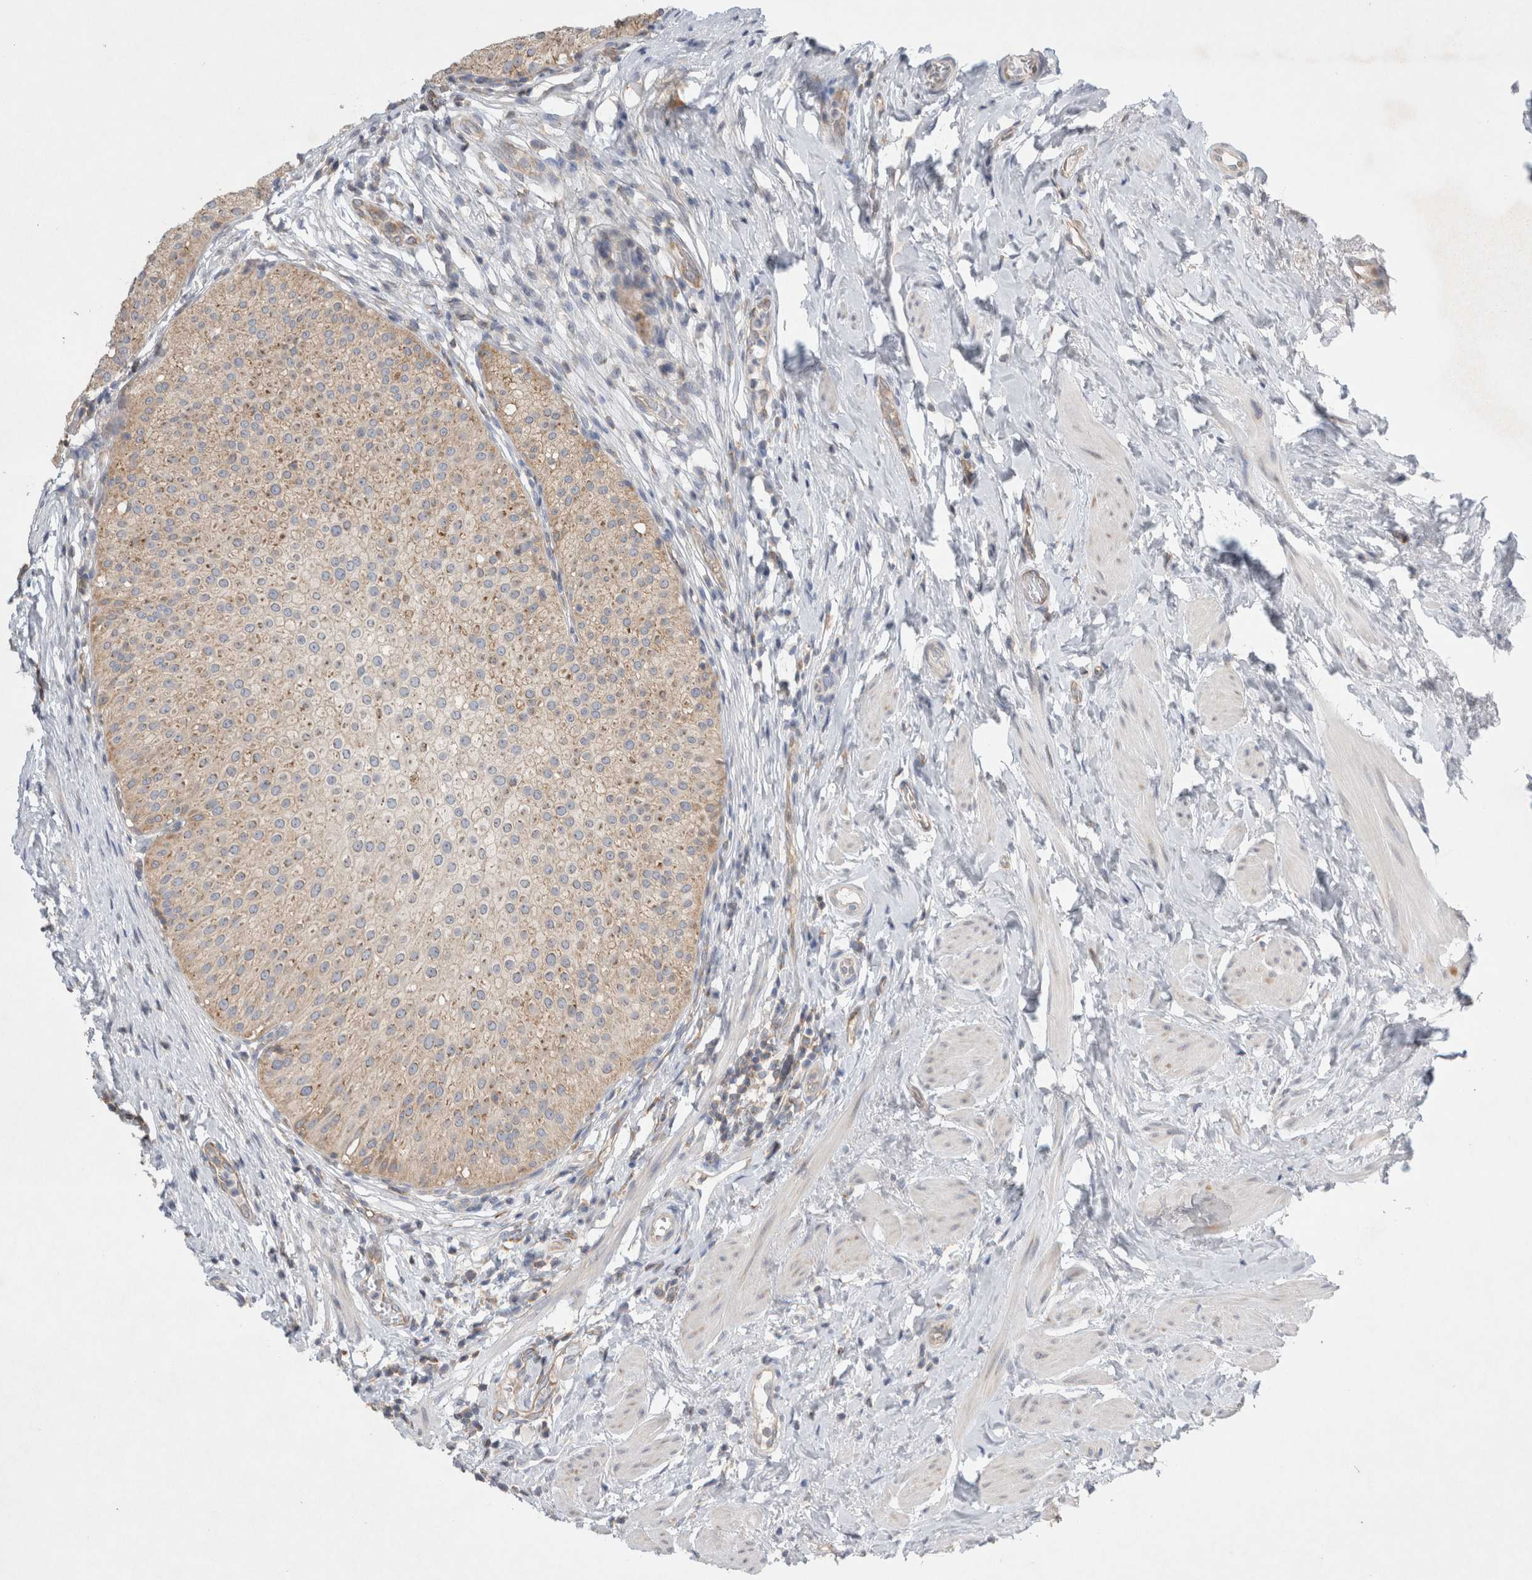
{"staining": {"intensity": "weak", "quantity": "<25%", "location": "cytoplasmic/membranous"}, "tissue": "urothelial cancer", "cell_type": "Tumor cells", "image_type": "cancer", "snomed": [{"axis": "morphology", "description": "Normal tissue, NOS"}, {"axis": "morphology", "description": "Urothelial carcinoma, Low grade"}, {"axis": "topography", "description": "Smooth muscle"}, {"axis": "topography", "description": "Urinary bladder"}], "caption": "Protein analysis of low-grade urothelial carcinoma displays no significant expression in tumor cells. (Stains: DAB immunohistochemistry (IHC) with hematoxylin counter stain, Microscopy: brightfield microscopy at high magnification).", "gene": "ZNF23", "patient": {"sex": "male", "age": 60}}